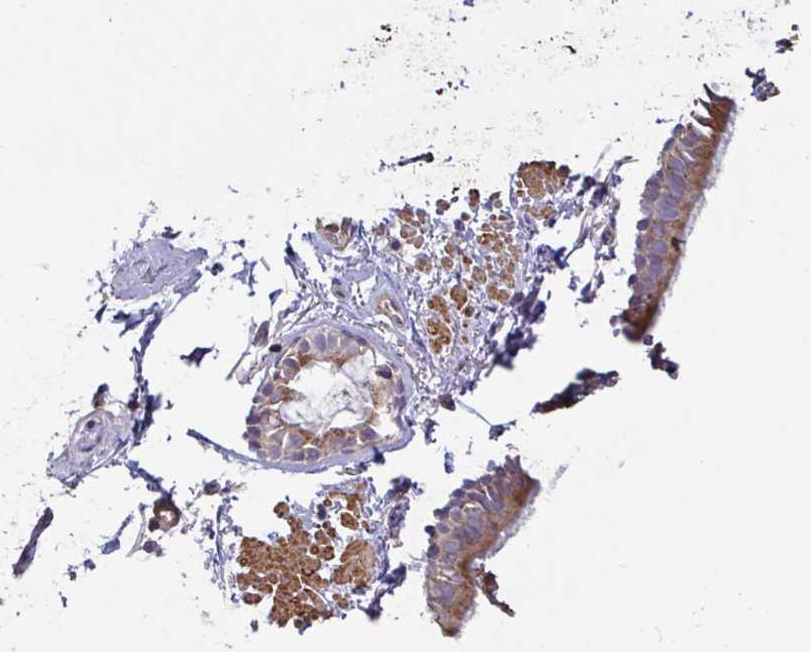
{"staining": {"intensity": "moderate", "quantity": ">75%", "location": "cytoplasmic/membranous"}, "tissue": "bronchus", "cell_type": "Respiratory epithelial cells", "image_type": "normal", "snomed": [{"axis": "morphology", "description": "Normal tissue, NOS"}, {"axis": "topography", "description": "Lymph node"}, {"axis": "topography", "description": "Cartilage tissue"}, {"axis": "topography", "description": "Bronchus"}], "caption": "Approximately >75% of respiratory epithelial cells in unremarkable bronchus reveal moderate cytoplasmic/membranous protein positivity as visualized by brown immunohistochemical staining.", "gene": "SPRY1", "patient": {"sex": "female", "age": 70}}